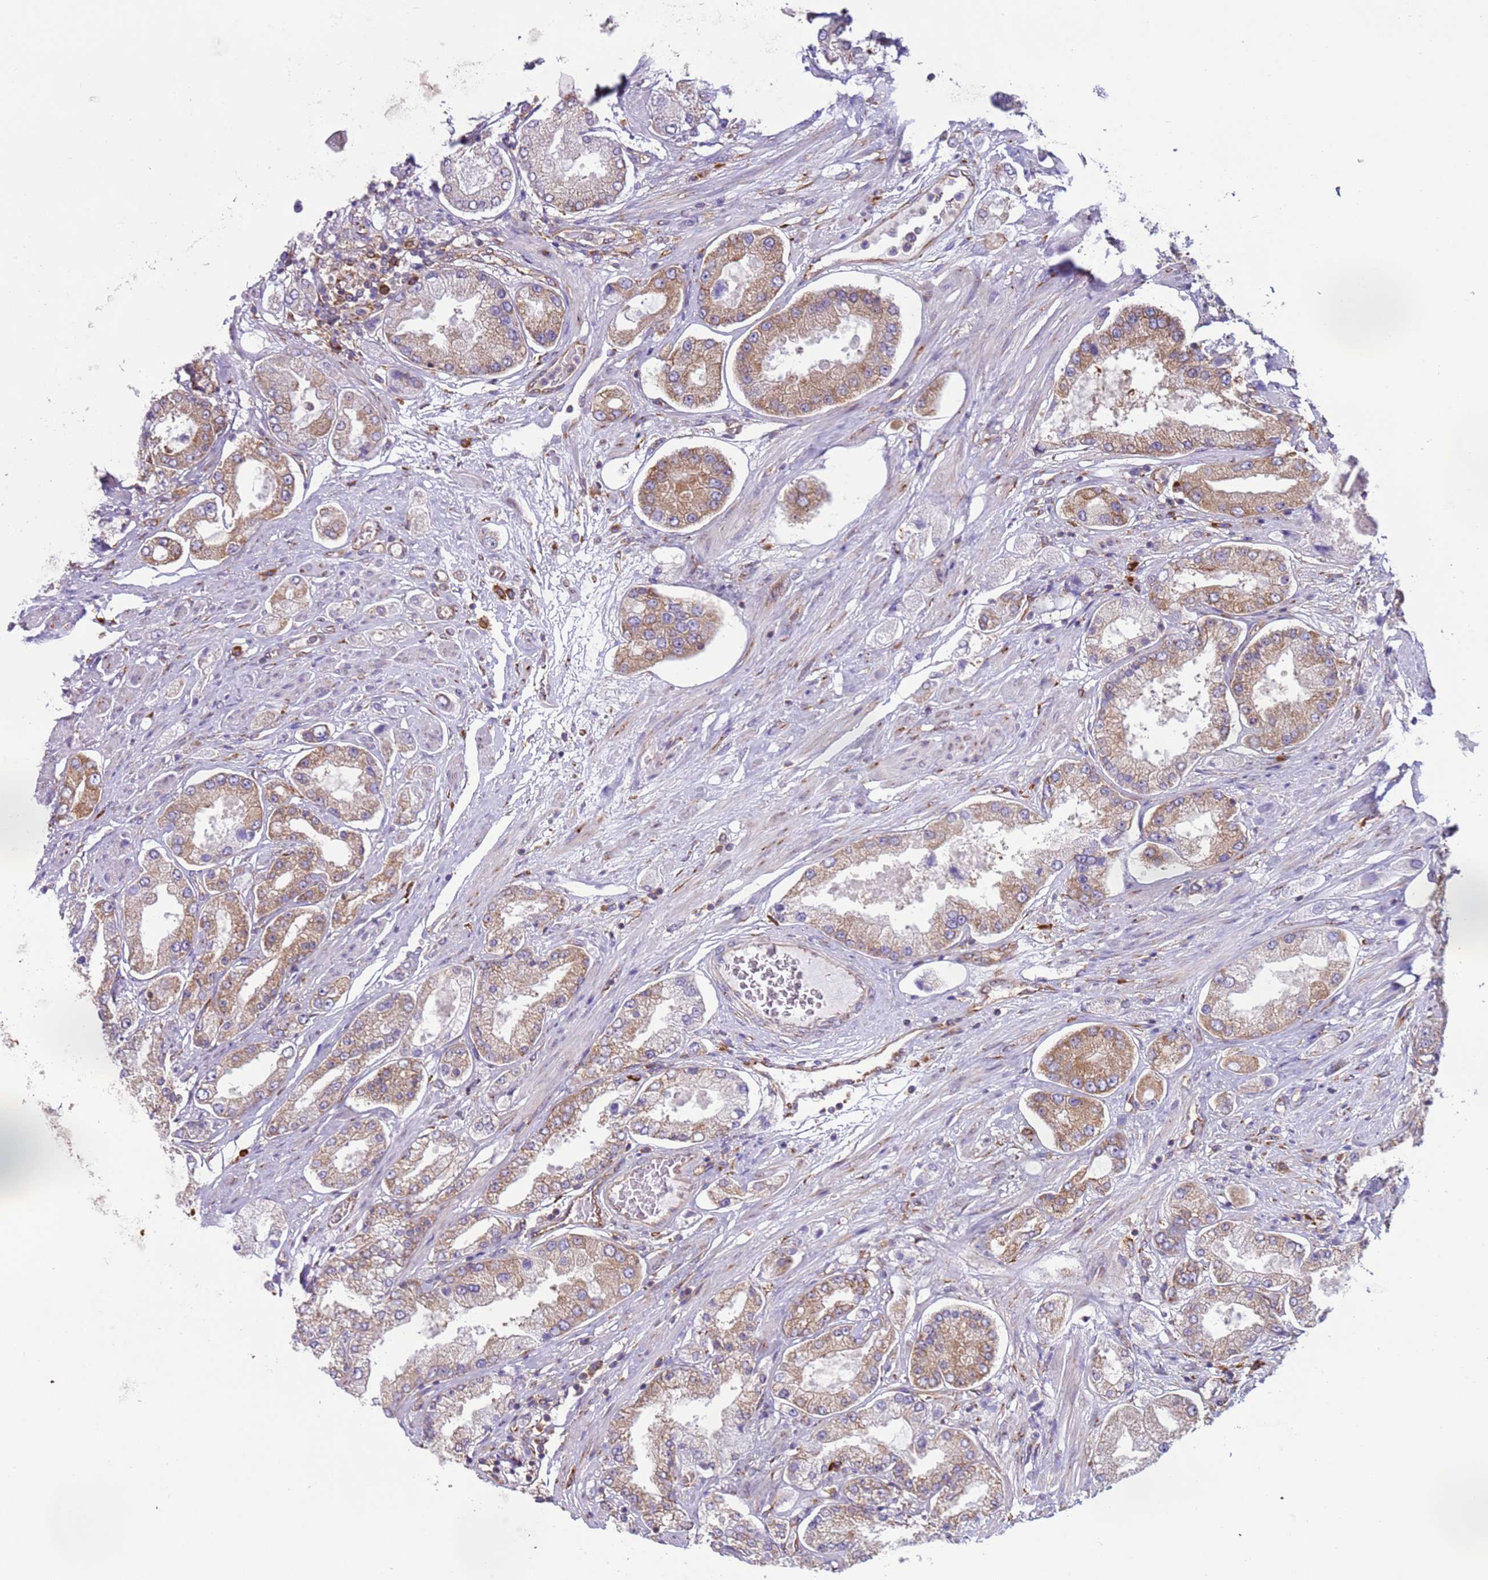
{"staining": {"intensity": "moderate", "quantity": "25%-75%", "location": "cytoplasmic/membranous"}, "tissue": "prostate cancer", "cell_type": "Tumor cells", "image_type": "cancer", "snomed": [{"axis": "morphology", "description": "Adenocarcinoma, High grade"}, {"axis": "topography", "description": "Prostate"}], "caption": "Prostate cancer (high-grade adenocarcinoma) stained with IHC shows moderate cytoplasmic/membranous staining in approximately 25%-75% of tumor cells. (DAB IHC, brown staining for protein, blue staining for nuclei).", "gene": "VARS1", "patient": {"sex": "male", "age": 69}}